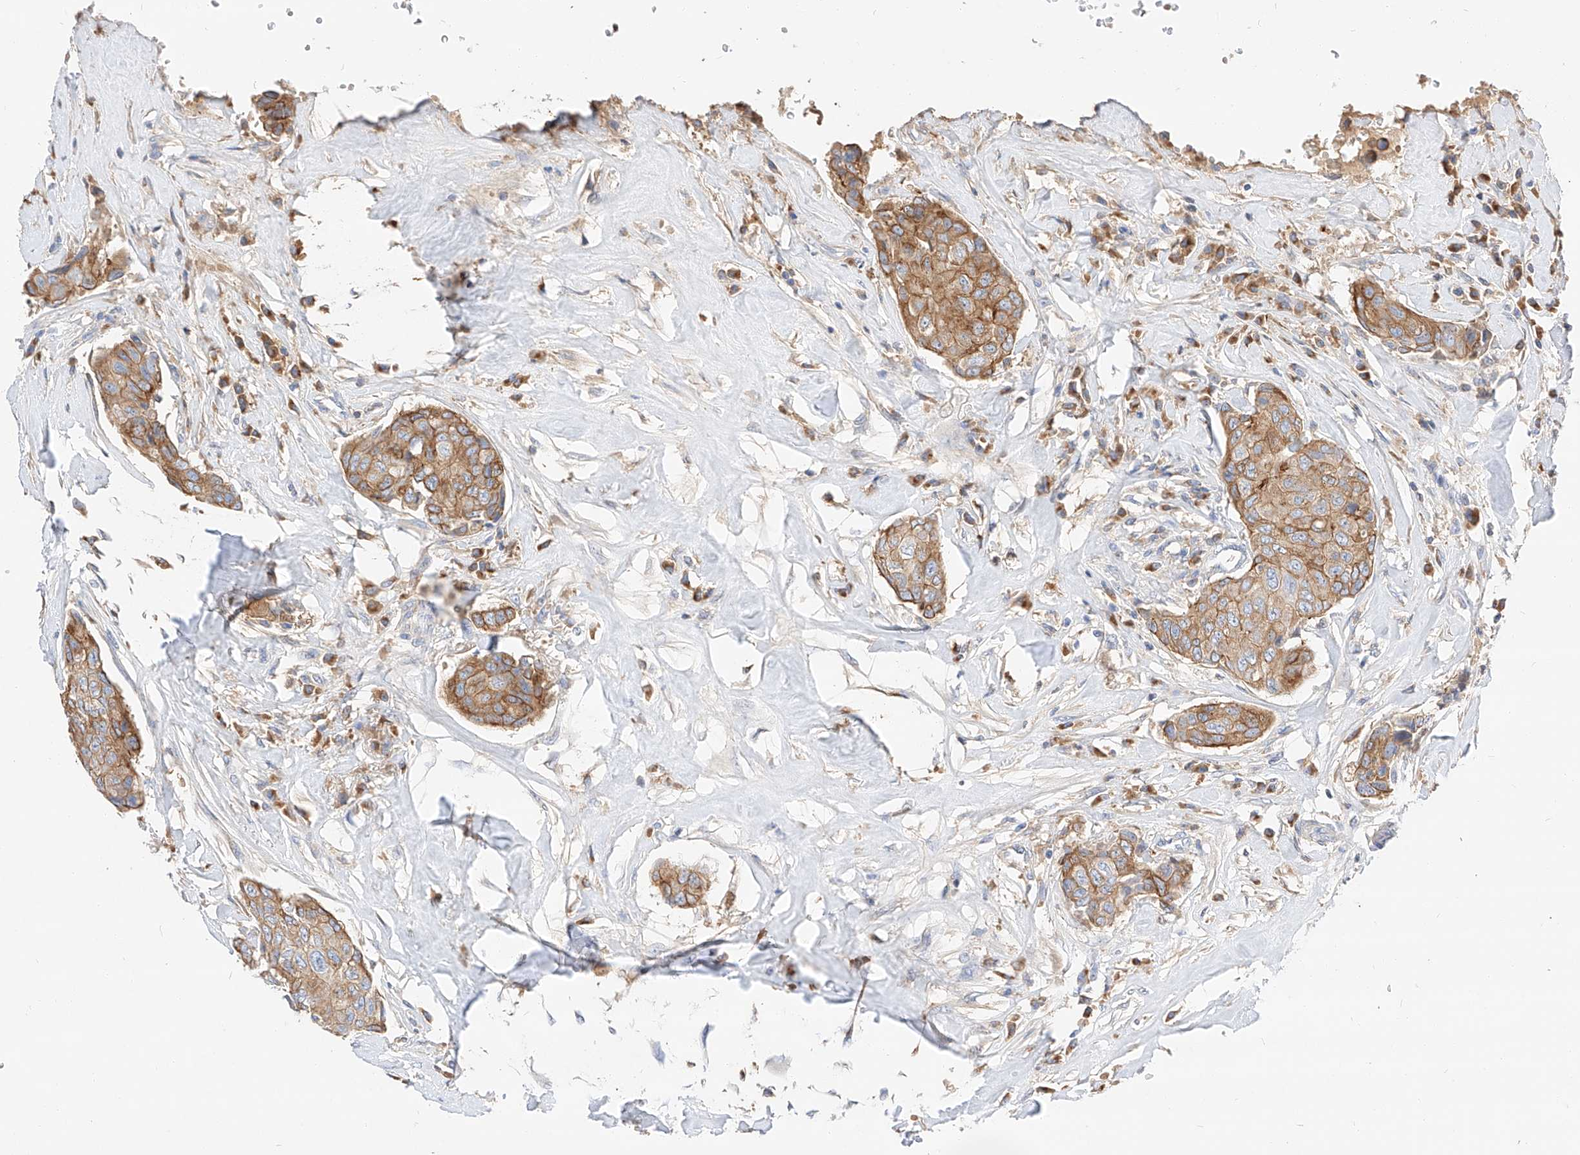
{"staining": {"intensity": "moderate", "quantity": ">75%", "location": "cytoplasmic/membranous"}, "tissue": "breast cancer", "cell_type": "Tumor cells", "image_type": "cancer", "snomed": [{"axis": "morphology", "description": "Duct carcinoma"}, {"axis": "topography", "description": "Breast"}], "caption": "Breast intraductal carcinoma stained with DAB immunohistochemistry demonstrates medium levels of moderate cytoplasmic/membranous expression in about >75% of tumor cells.", "gene": "MAP7", "patient": {"sex": "female", "age": 80}}